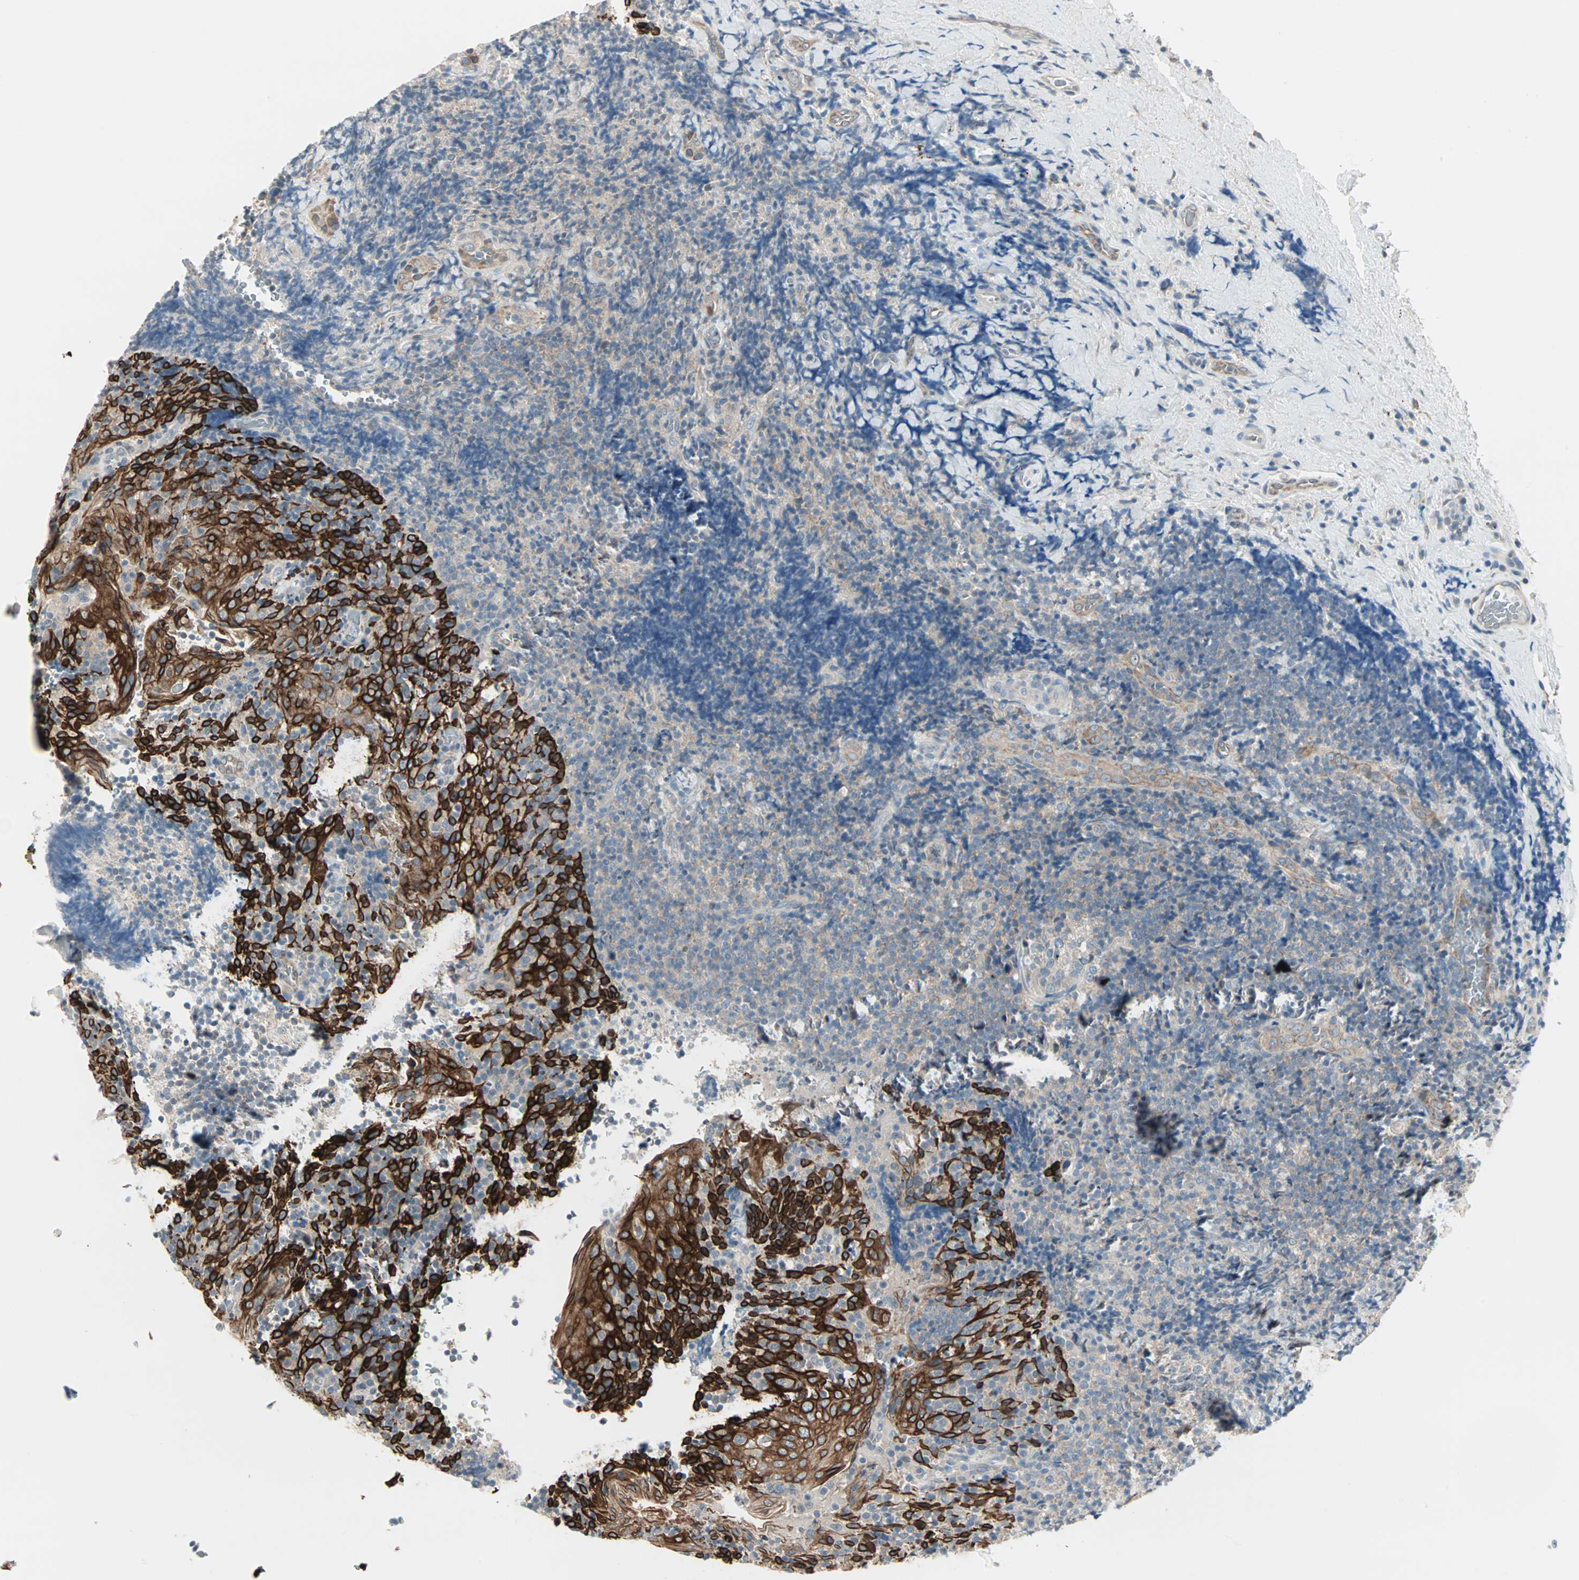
{"staining": {"intensity": "weak", "quantity": ">75%", "location": "cytoplasmic/membranous"}, "tissue": "lymphoma", "cell_type": "Tumor cells", "image_type": "cancer", "snomed": [{"axis": "morphology", "description": "Malignant lymphoma, non-Hodgkin's type, High grade"}, {"axis": "topography", "description": "Tonsil"}], "caption": "DAB (3,3'-diaminobenzidine) immunohistochemical staining of human lymphoma exhibits weak cytoplasmic/membranous protein expression in about >75% of tumor cells.", "gene": "ZFP36", "patient": {"sex": "female", "age": 36}}